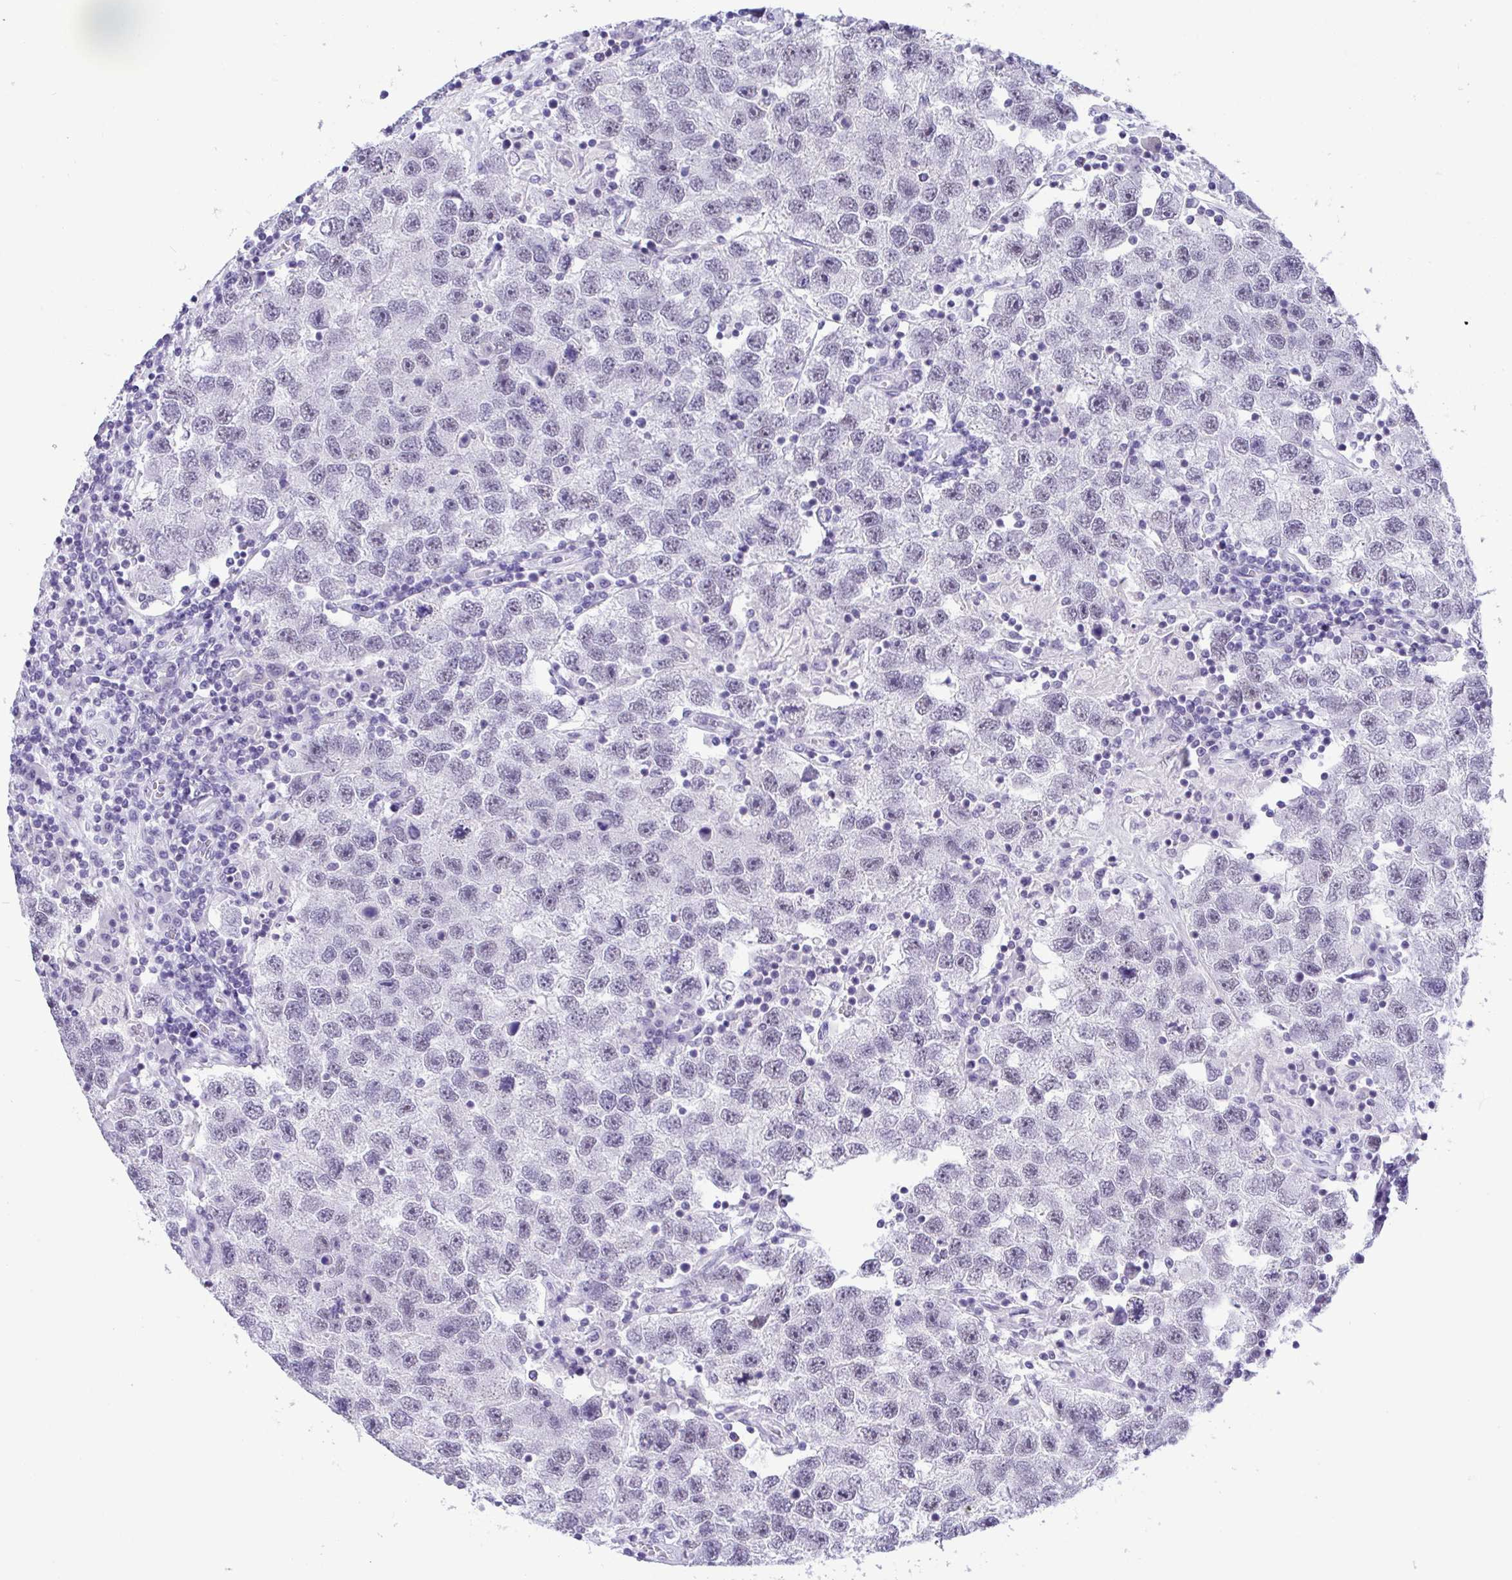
{"staining": {"intensity": "negative", "quantity": "none", "location": "none"}, "tissue": "testis cancer", "cell_type": "Tumor cells", "image_type": "cancer", "snomed": [{"axis": "morphology", "description": "Seminoma, NOS"}, {"axis": "topography", "description": "Testis"}], "caption": "Histopathology image shows no significant protein expression in tumor cells of seminoma (testis). Brightfield microscopy of immunohistochemistry stained with DAB (brown) and hematoxylin (blue), captured at high magnification.", "gene": "YBX2", "patient": {"sex": "male", "age": 26}}